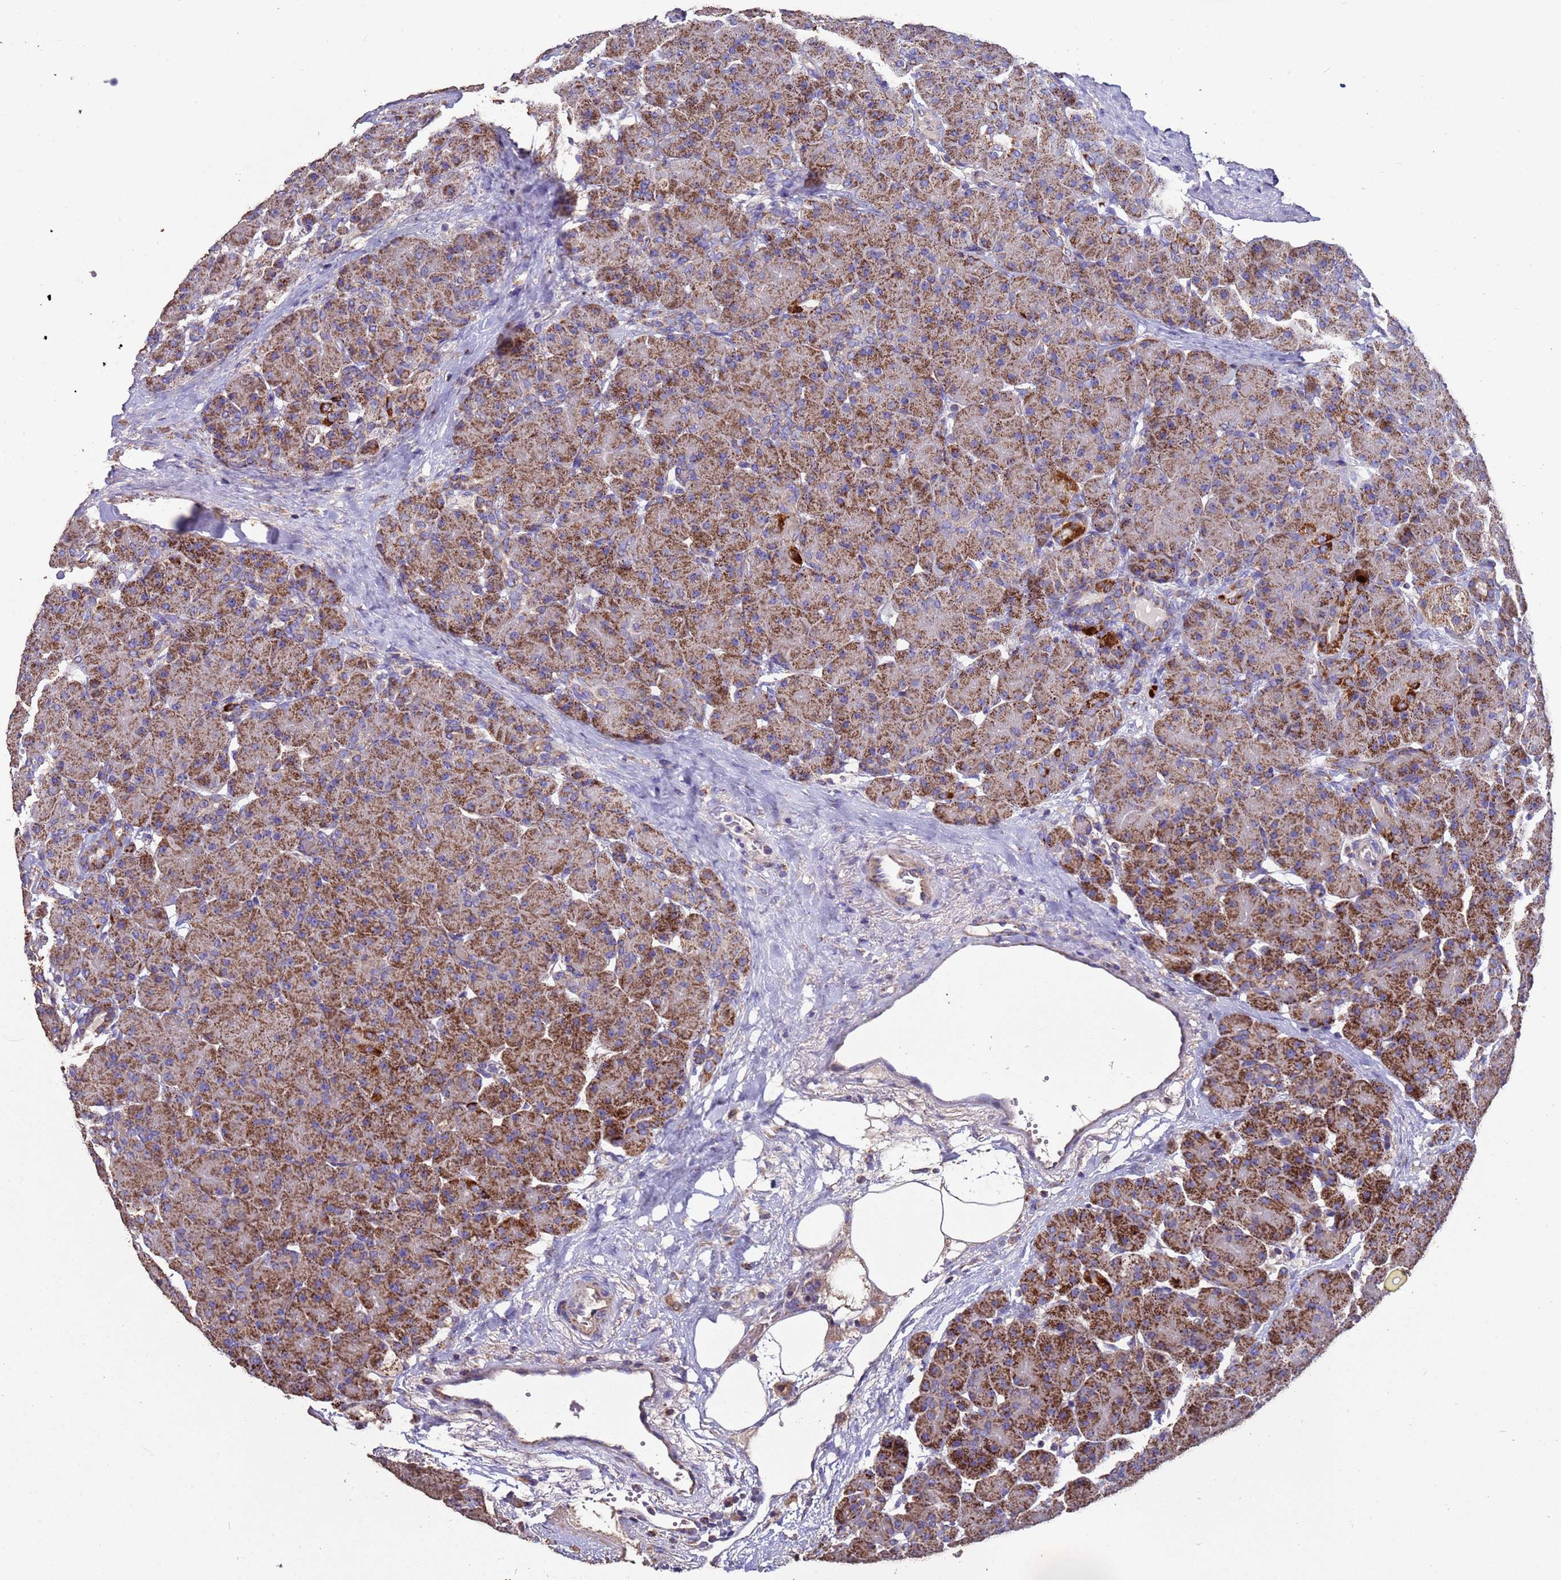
{"staining": {"intensity": "strong", "quantity": ">75%", "location": "cytoplasmic/membranous"}, "tissue": "pancreas", "cell_type": "Exocrine glandular cells", "image_type": "normal", "snomed": [{"axis": "morphology", "description": "Normal tissue, NOS"}, {"axis": "topography", "description": "Pancreas"}], "caption": "Immunohistochemical staining of normal pancreas shows high levels of strong cytoplasmic/membranous staining in approximately >75% of exocrine glandular cells.", "gene": "ZNFX1", "patient": {"sex": "male", "age": 66}}